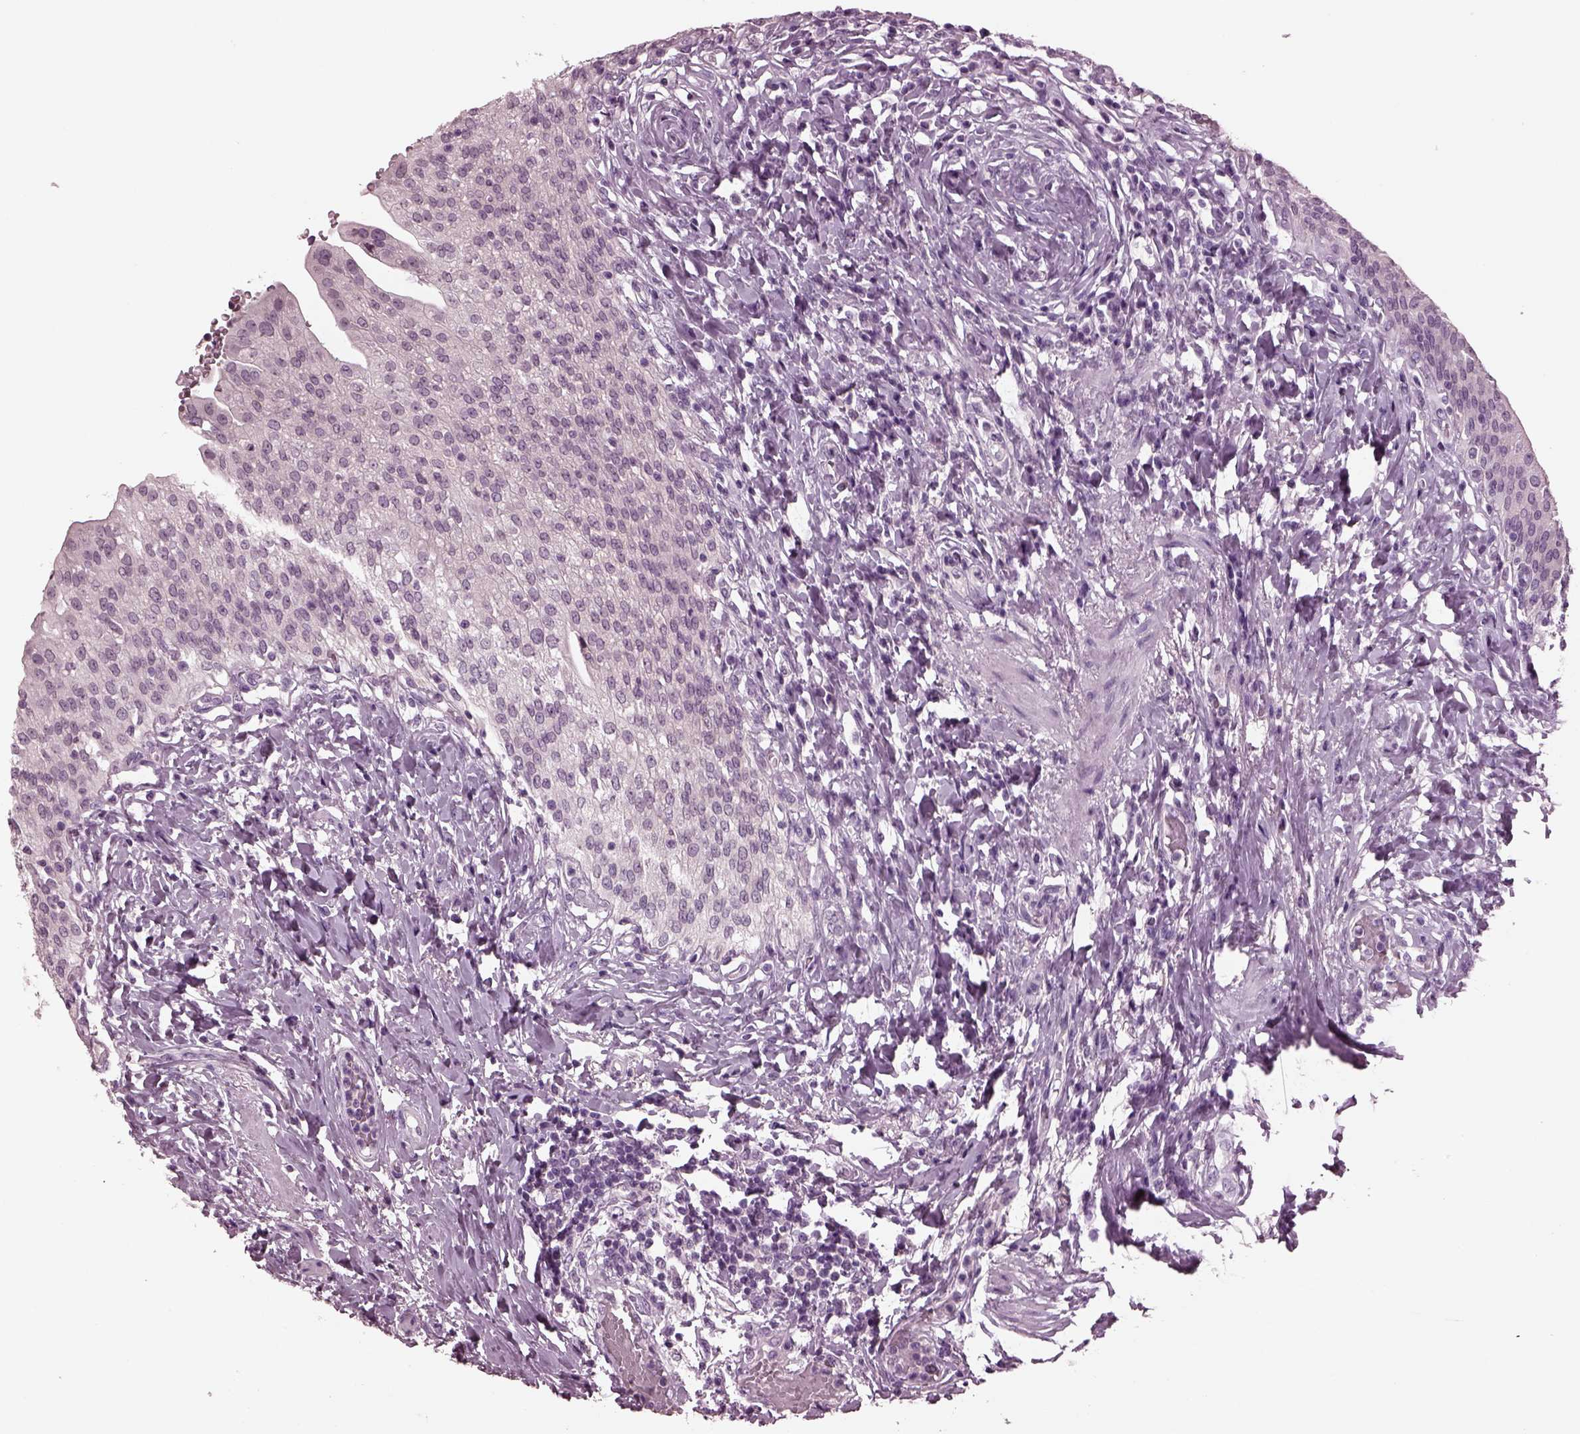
{"staining": {"intensity": "negative", "quantity": "none", "location": "none"}, "tissue": "urinary bladder", "cell_type": "Urothelial cells", "image_type": "normal", "snomed": [{"axis": "morphology", "description": "Normal tissue, NOS"}, {"axis": "morphology", "description": "Inflammation, NOS"}, {"axis": "topography", "description": "Urinary bladder"}], "caption": "Image shows no significant protein expression in urothelial cells of unremarkable urinary bladder. (DAB immunohistochemistry (IHC), high magnification).", "gene": "MIB2", "patient": {"sex": "male", "age": 64}}